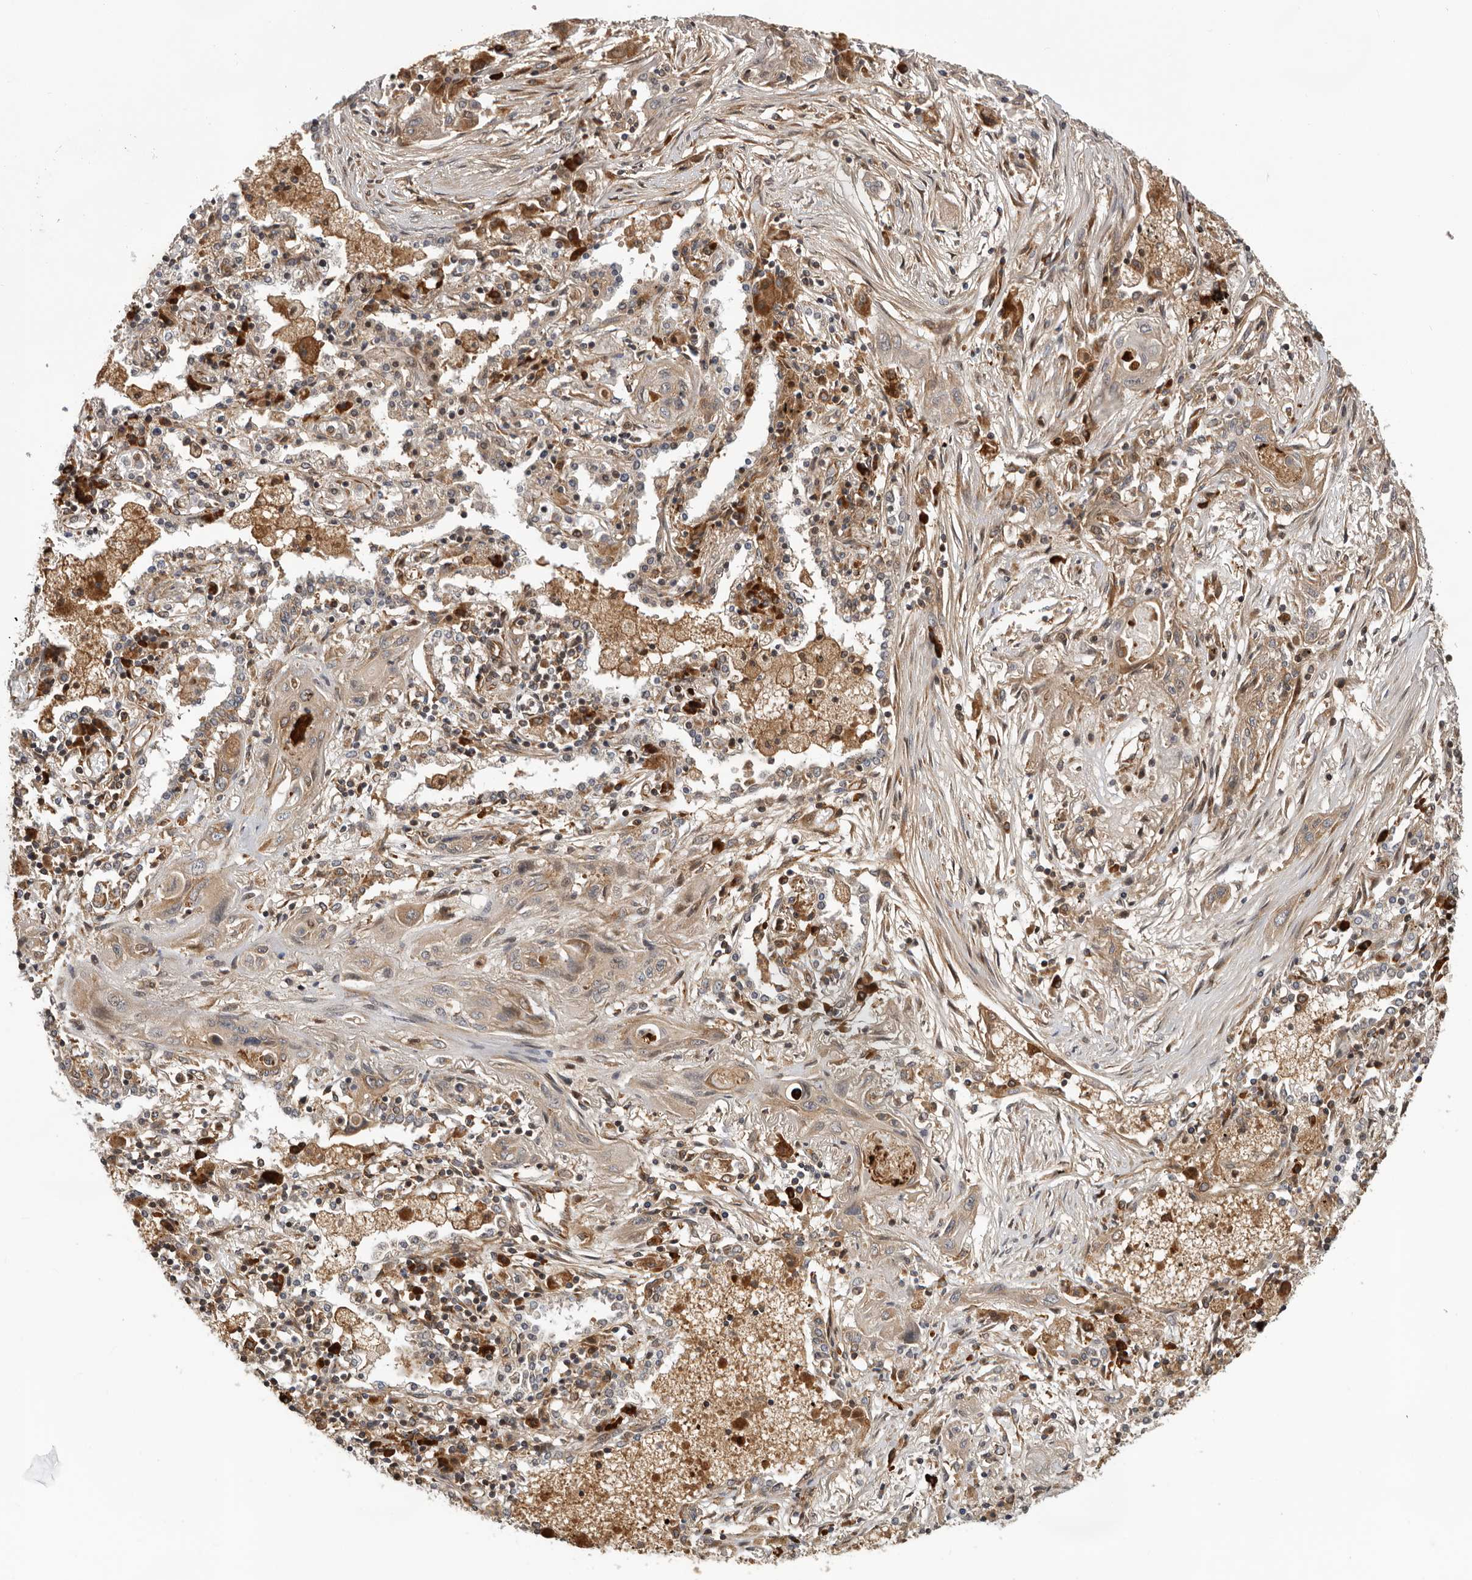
{"staining": {"intensity": "weak", "quantity": ">75%", "location": "cytoplasmic/membranous"}, "tissue": "lung cancer", "cell_type": "Tumor cells", "image_type": "cancer", "snomed": [{"axis": "morphology", "description": "Squamous cell carcinoma, NOS"}, {"axis": "topography", "description": "Lung"}], "caption": "Weak cytoplasmic/membranous protein positivity is identified in approximately >75% of tumor cells in lung cancer.", "gene": "RNF157", "patient": {"sex": "female", "age": 47}}